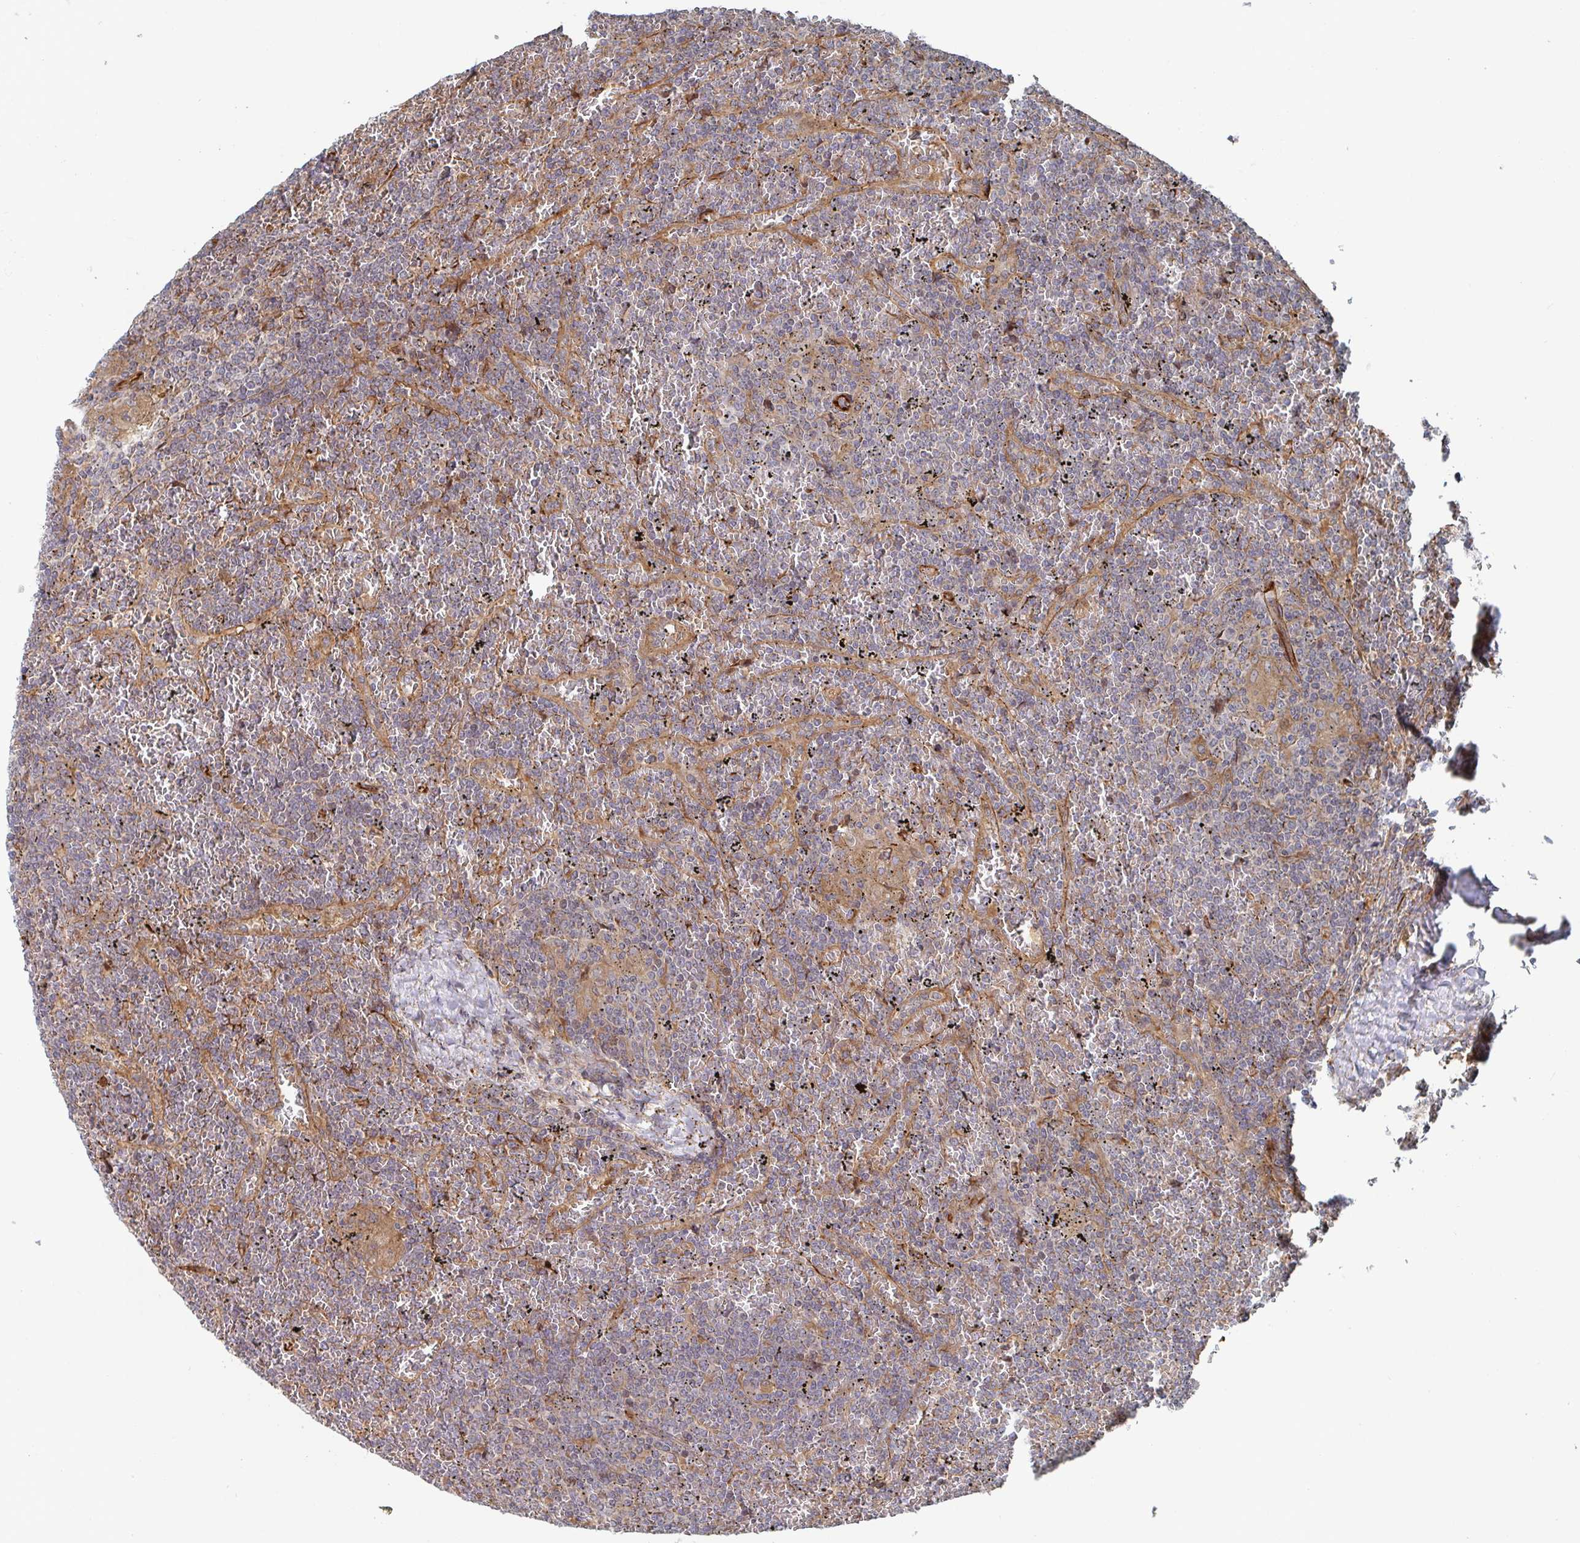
{"staining": {"intensity": "negative", "quantity": "none", "location": "none"}, "tissue": "lymphoma", "cell_type": "Tumor cells", "image_type": "cancer", "snomed": [{"axis": "morphology", "description": "Malignant lymphoma, non-Hodgkin's type, Low grade"}, {"axis": "topography", "description": "Spleen"}], "caption": "Tumor cells show no significant staining in lymphoma.", "gene": "DVL3", "patient": {"sex": "female", "age": 19}}